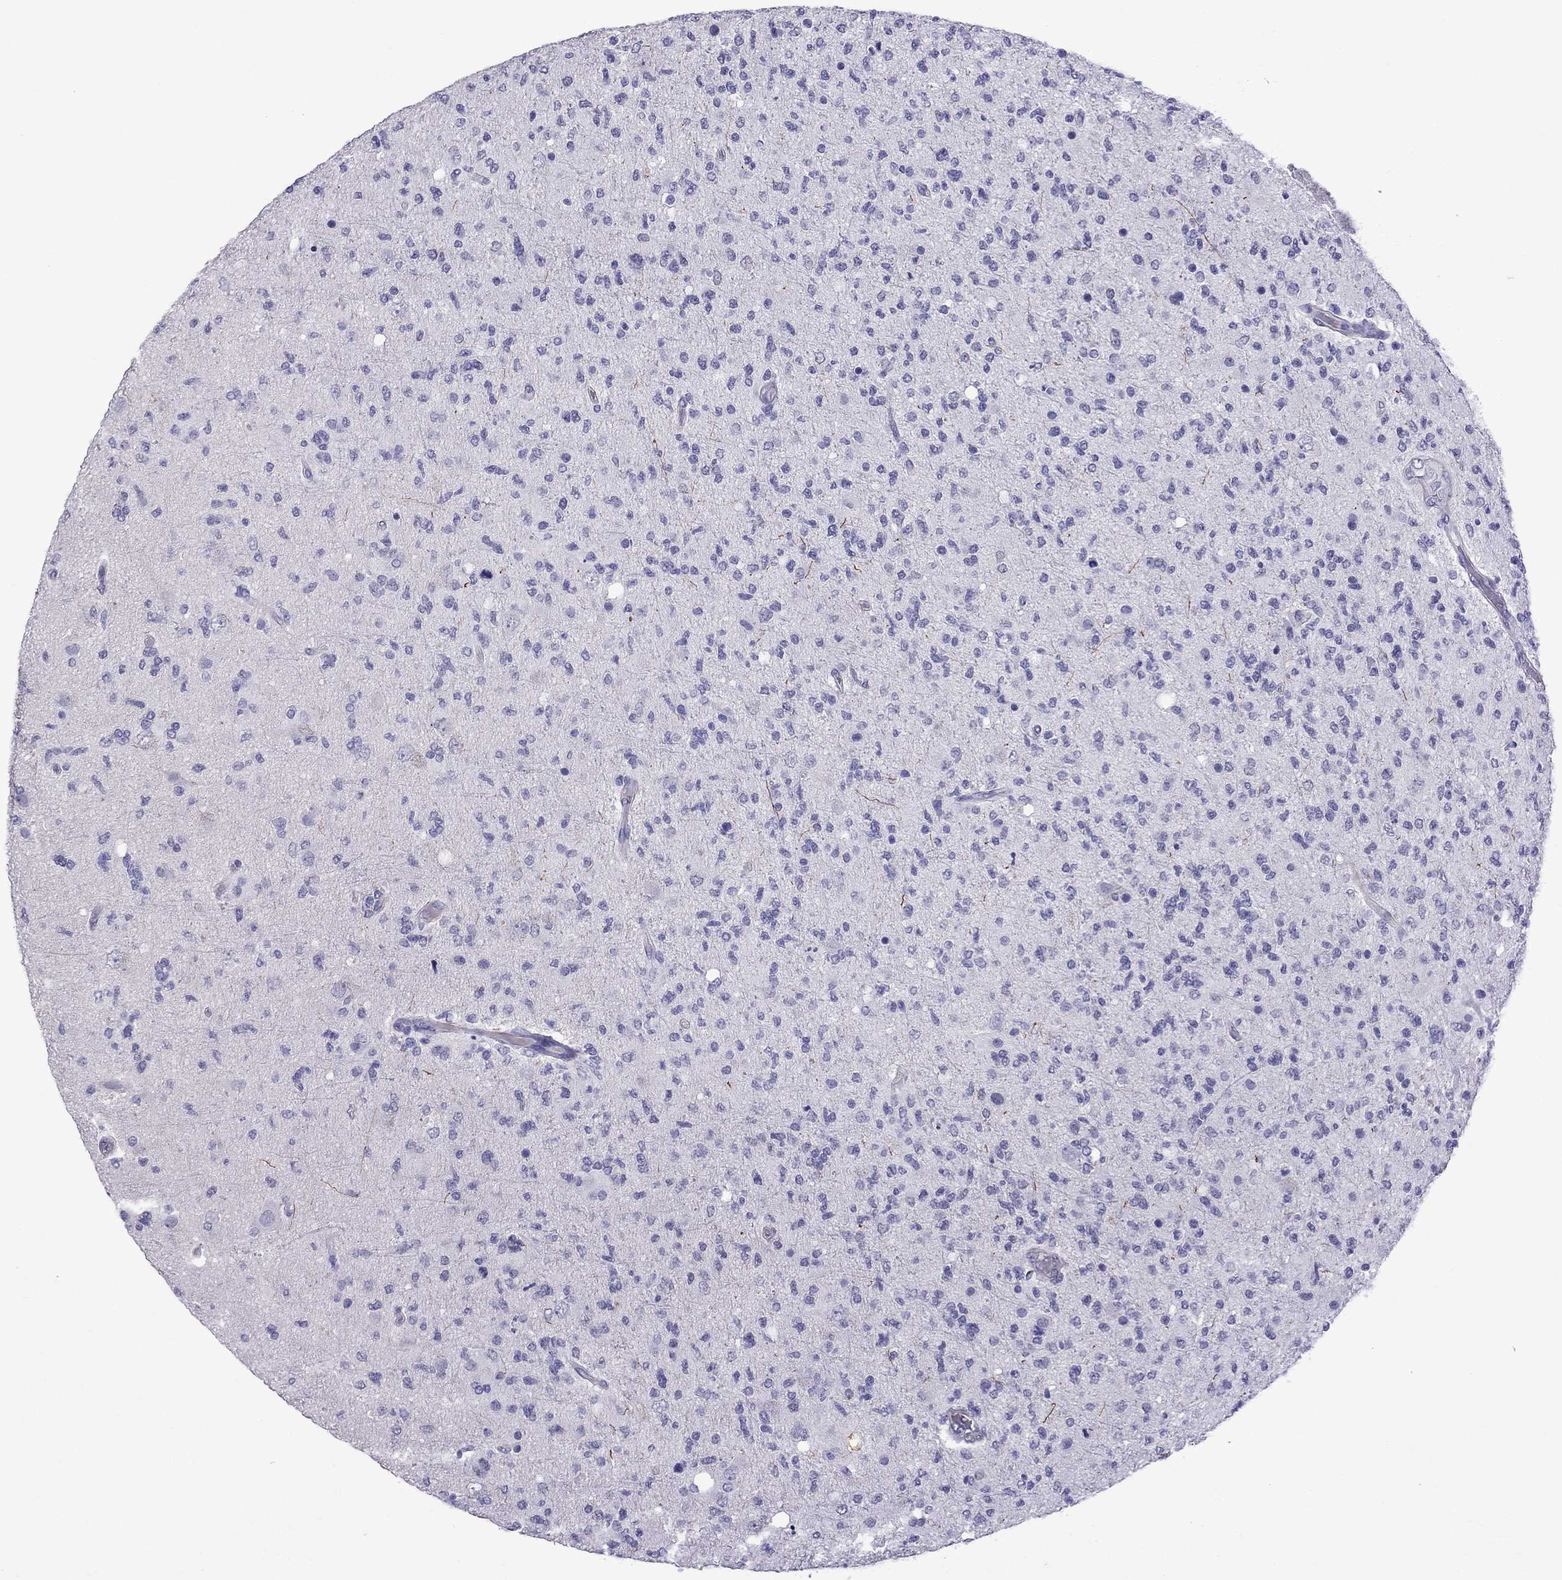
{"staining": {"intensity": "negative", "quantity": "none", "location": "none"}, "tissue": "glioma", "cell_type": "Tumor cells", "image_type": "cancer", "snomed": [{"axis": "morphology", "description": "Glioma, malignant, High grade"}, {"axis": "topography", "description": "Cerebral cortex"}], "caption": "Tumor cells are negative for protein expression in human glioma.", "gene": "CHRNA5", "patient": {"sex": "male", "age": 70}}